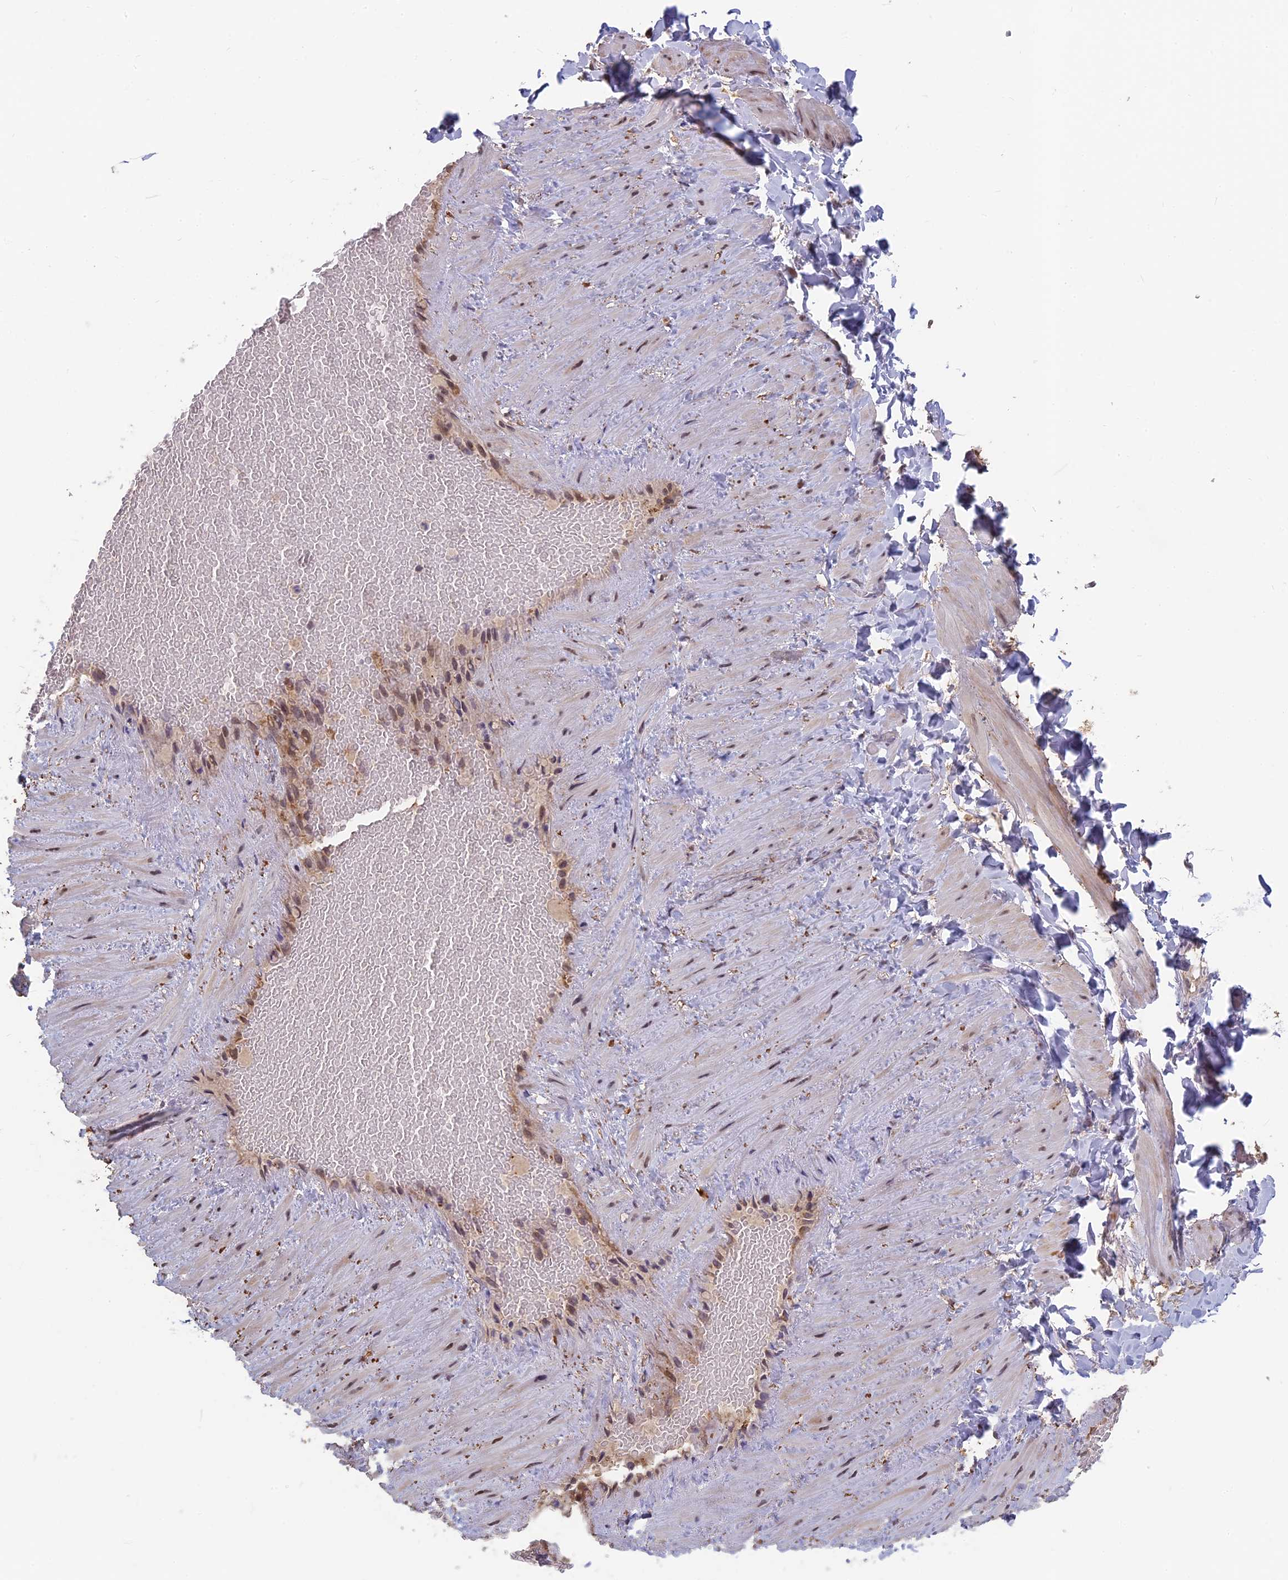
{"staining": {"intensity": "negative", "quantity": "none", "location": "none"}, "tissue": "adipose tissue", "cell_type": "Adipocytes", "image_type": "normal", "snomed": [{"axis": "morphology", "description": "Normal tissue, NOS"}, {"axis": "topography", "description": "Adipose tissue"}, {"axis": "topography", "description": "Vascular tissue"}, {"axis": "topography", "description": "Peripheral nerve tissue"}], "caption": "This is a photomicrograph of immunohistochemistry (IHC) staining of unremarkable adipose tissue, which shows no staining in adipocytes.", "gene": "MT", "patient": {"sex": "male", "age": 25}}